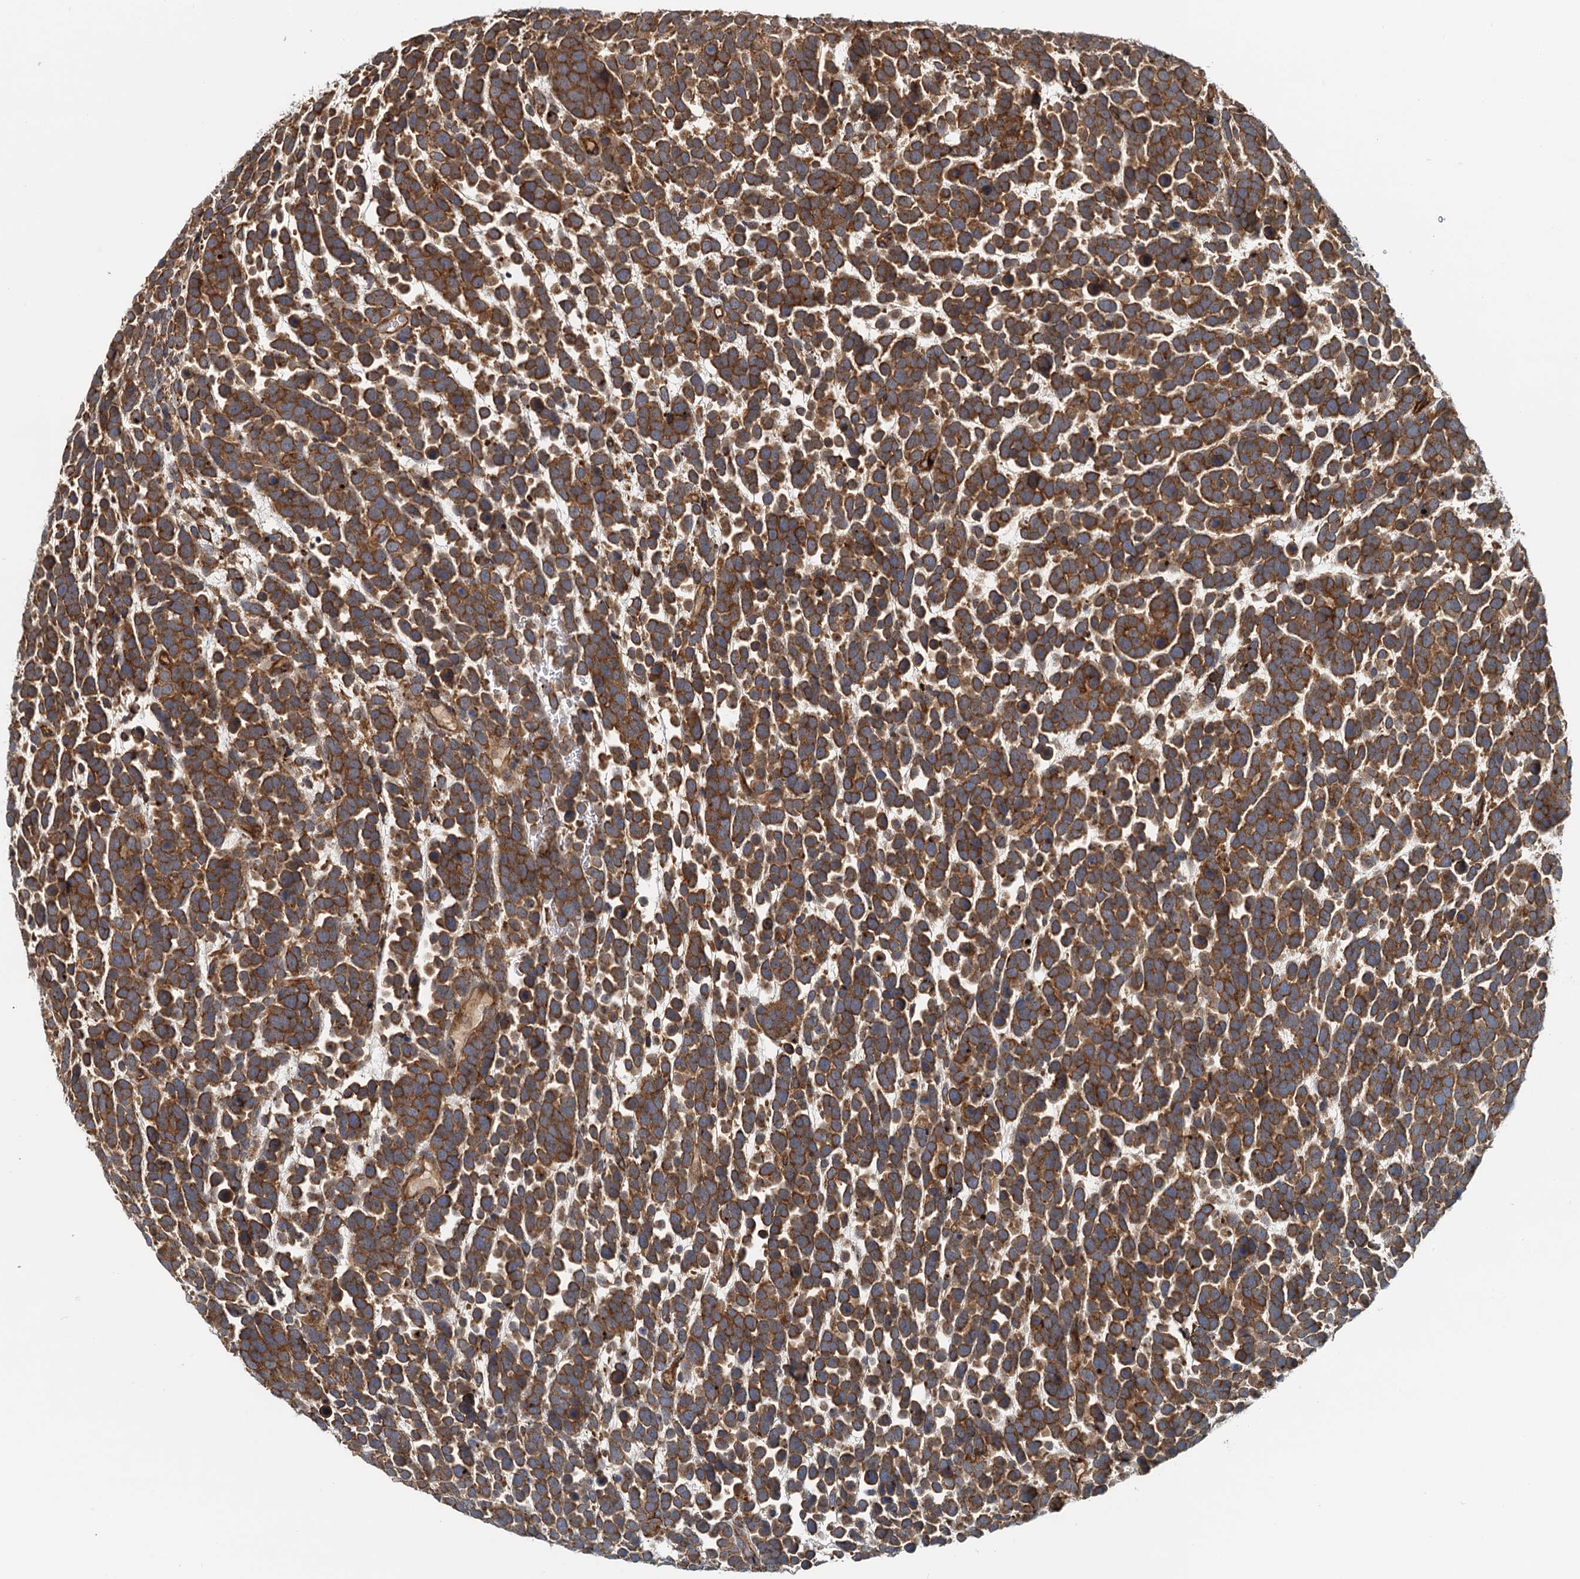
{"staining": {"intensity": "strong", "quantity": ">75%", "location": "cytoplasmic/membranous"}, "tissue": "urothelial cancer", "cell_type": "Tumor cells", "image_type": "cancer", "snomed": [{"axis": "morphology", "description": "Urothelial carcinoma, High grade"}, {"axis": "topography", "description": "Urinary bladder"}], "caption": "A high amount of strong cytoplasmic/membranous expression is identified in approximately >75% of tumor cells in urothelial carcinoma (high-grade) tissue. (Brightfield microscopy of DAB IHC at high magnification).", "gene": "NIPAL3", "patient": {"sex": "female", "age": 82}}